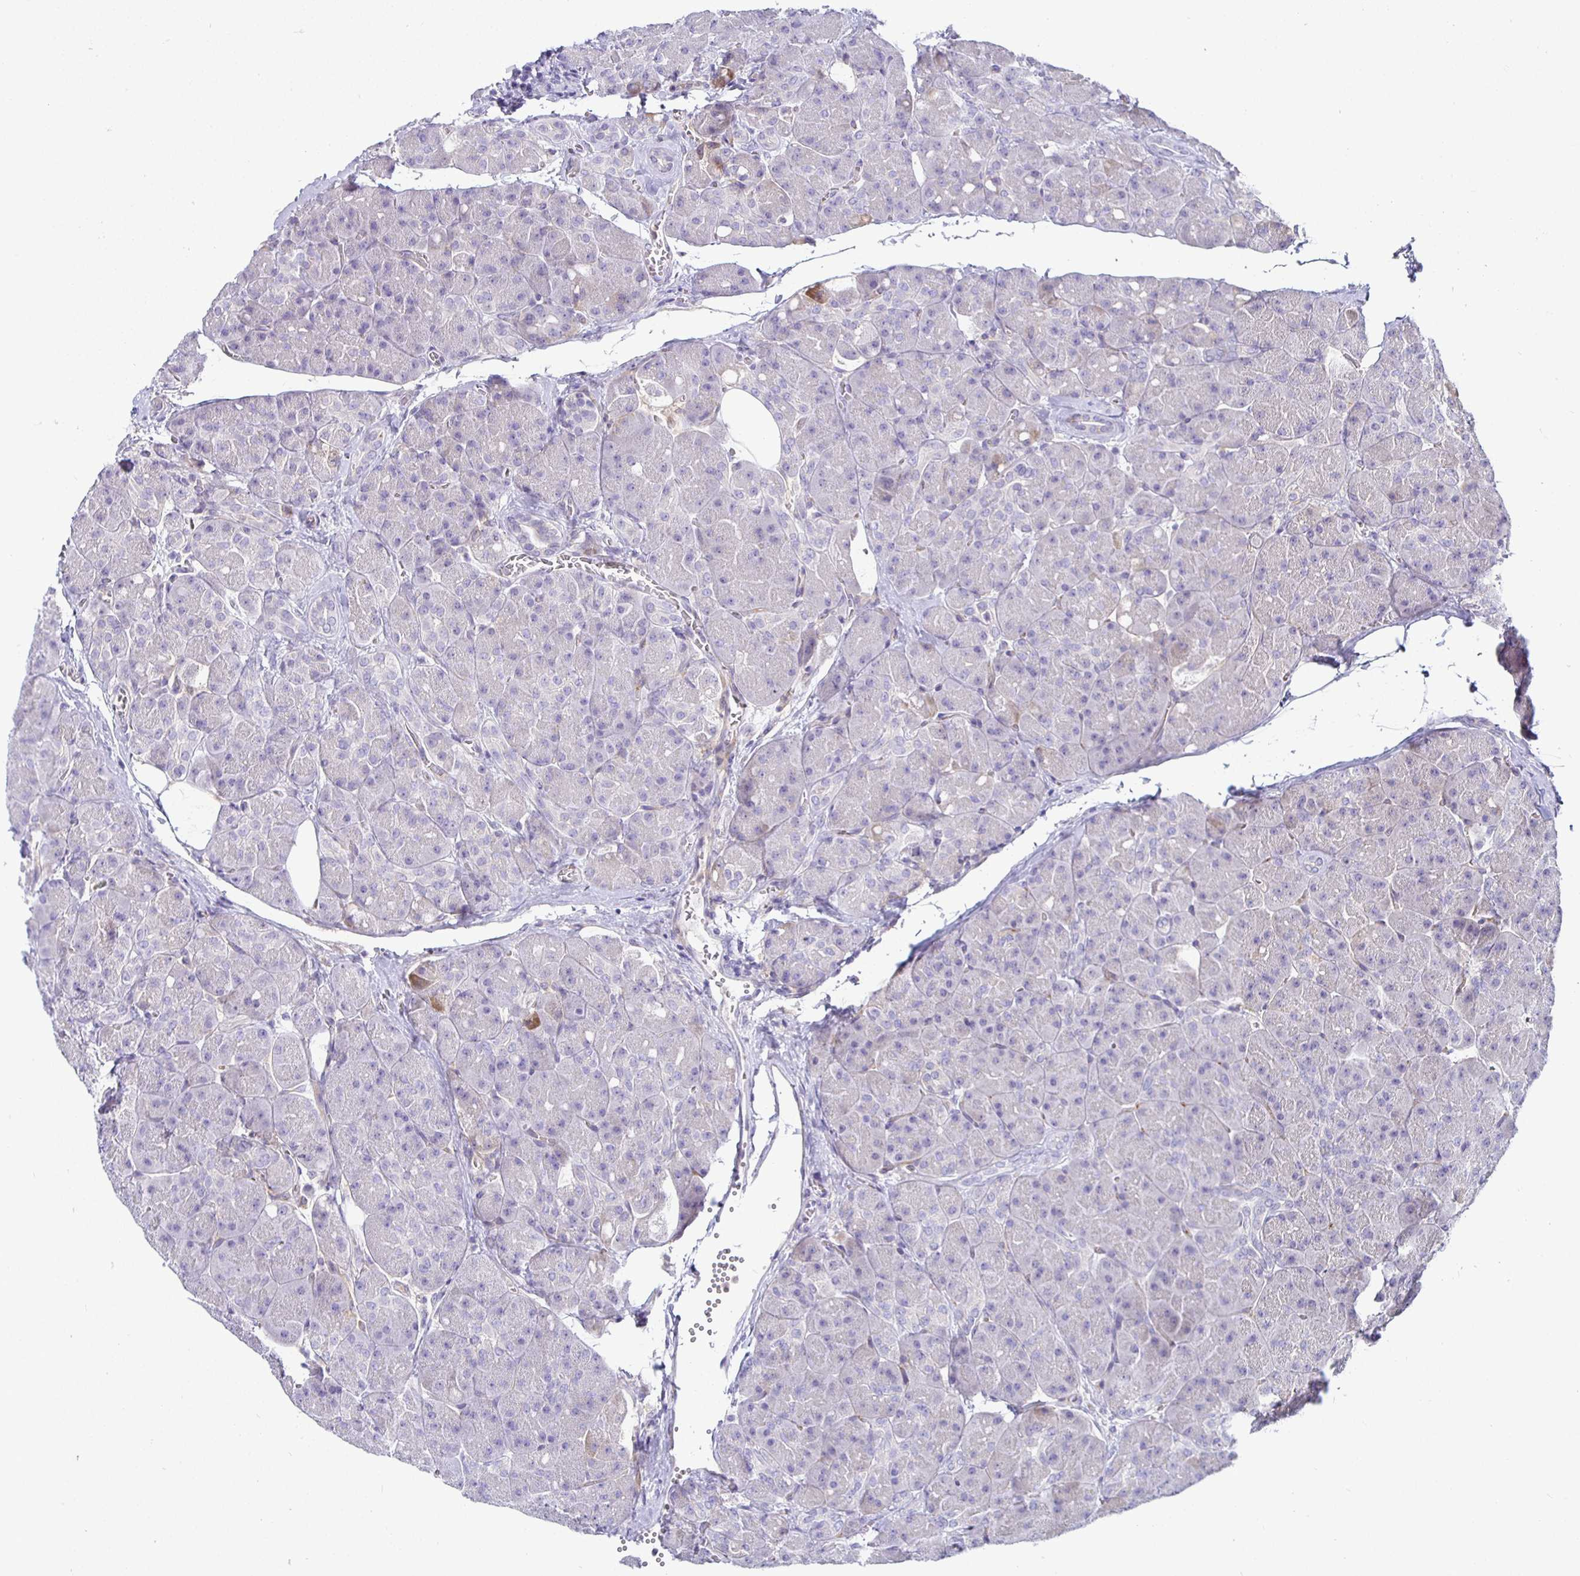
{"staining": {"intensity": "negative", "quantity": "none", "location": "none"}, "tissue": "pancreas", "cell_type": "Exocrine glandular cells", "image_type": "normal", "snomed": [{"axis": "morphology", "description": "Normal tissue, NOS"}, {"axis": "topography", "description": "Pancreas"}], "caption": "Exocrine glandular cells show no significant staining in benign pancreas.", "gene": "SIRPA", "patient": {"sex": "male", "age": 55}}